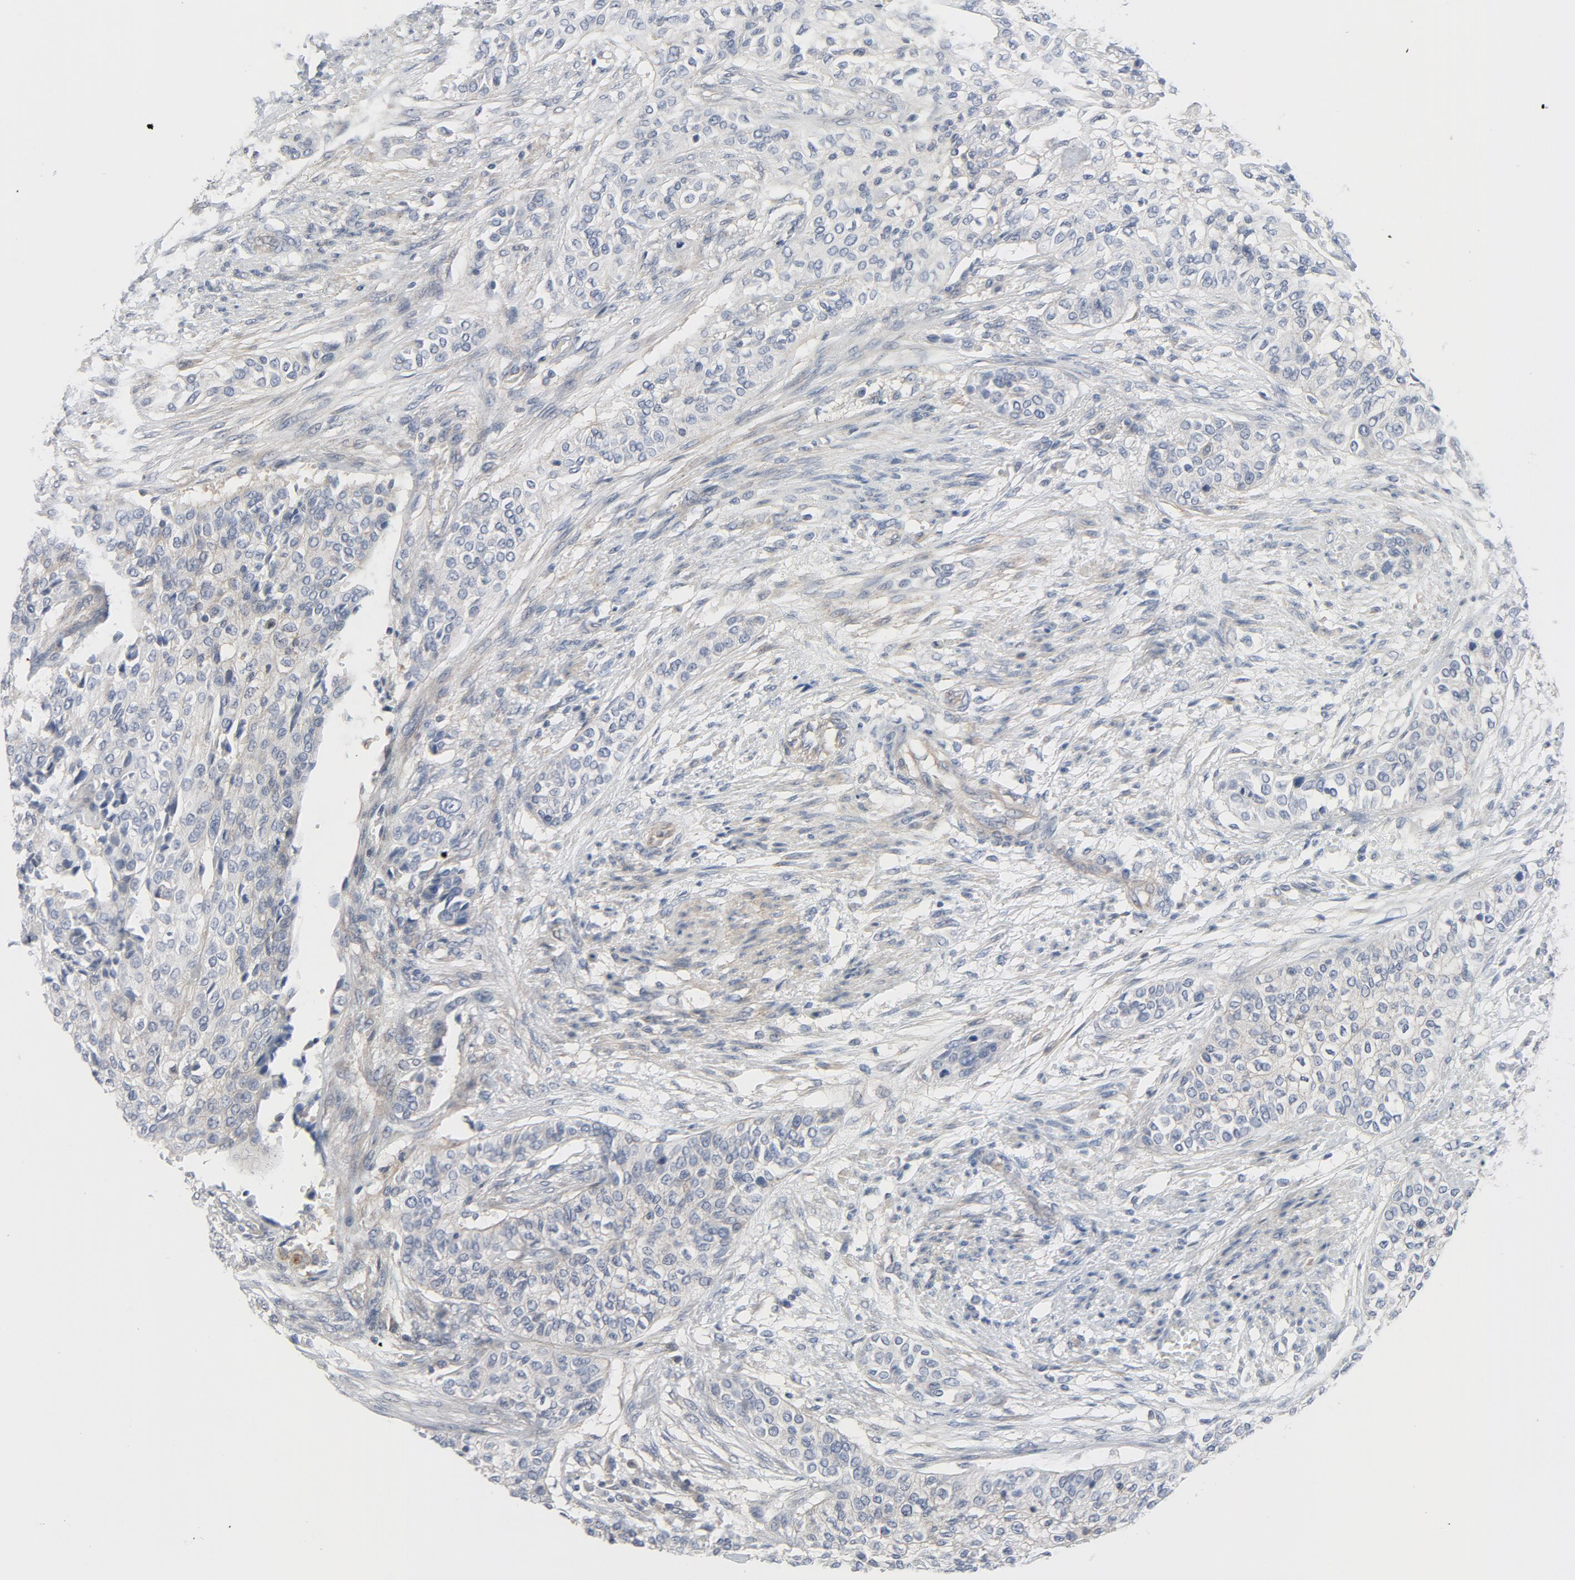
{"staining": {"intensity": "negative", "quantity": "none", "location": "none"}, "tissue": "urothelial cancer", "cell_type": "Tumor cells", "image_type": "cancer", "snomed": [{"axis": "morphology", "description": "Urothelial carcinoma, High grade"}, {"axis": "topography", "description": "Urinary bladder"}], "caption": "Urothelial cancer stained for a protein using immunohistochemistry (IHC) displays no expression tumor cells.", "gene": "TSG101", "patient": {"sex": "male", "age": 74}}